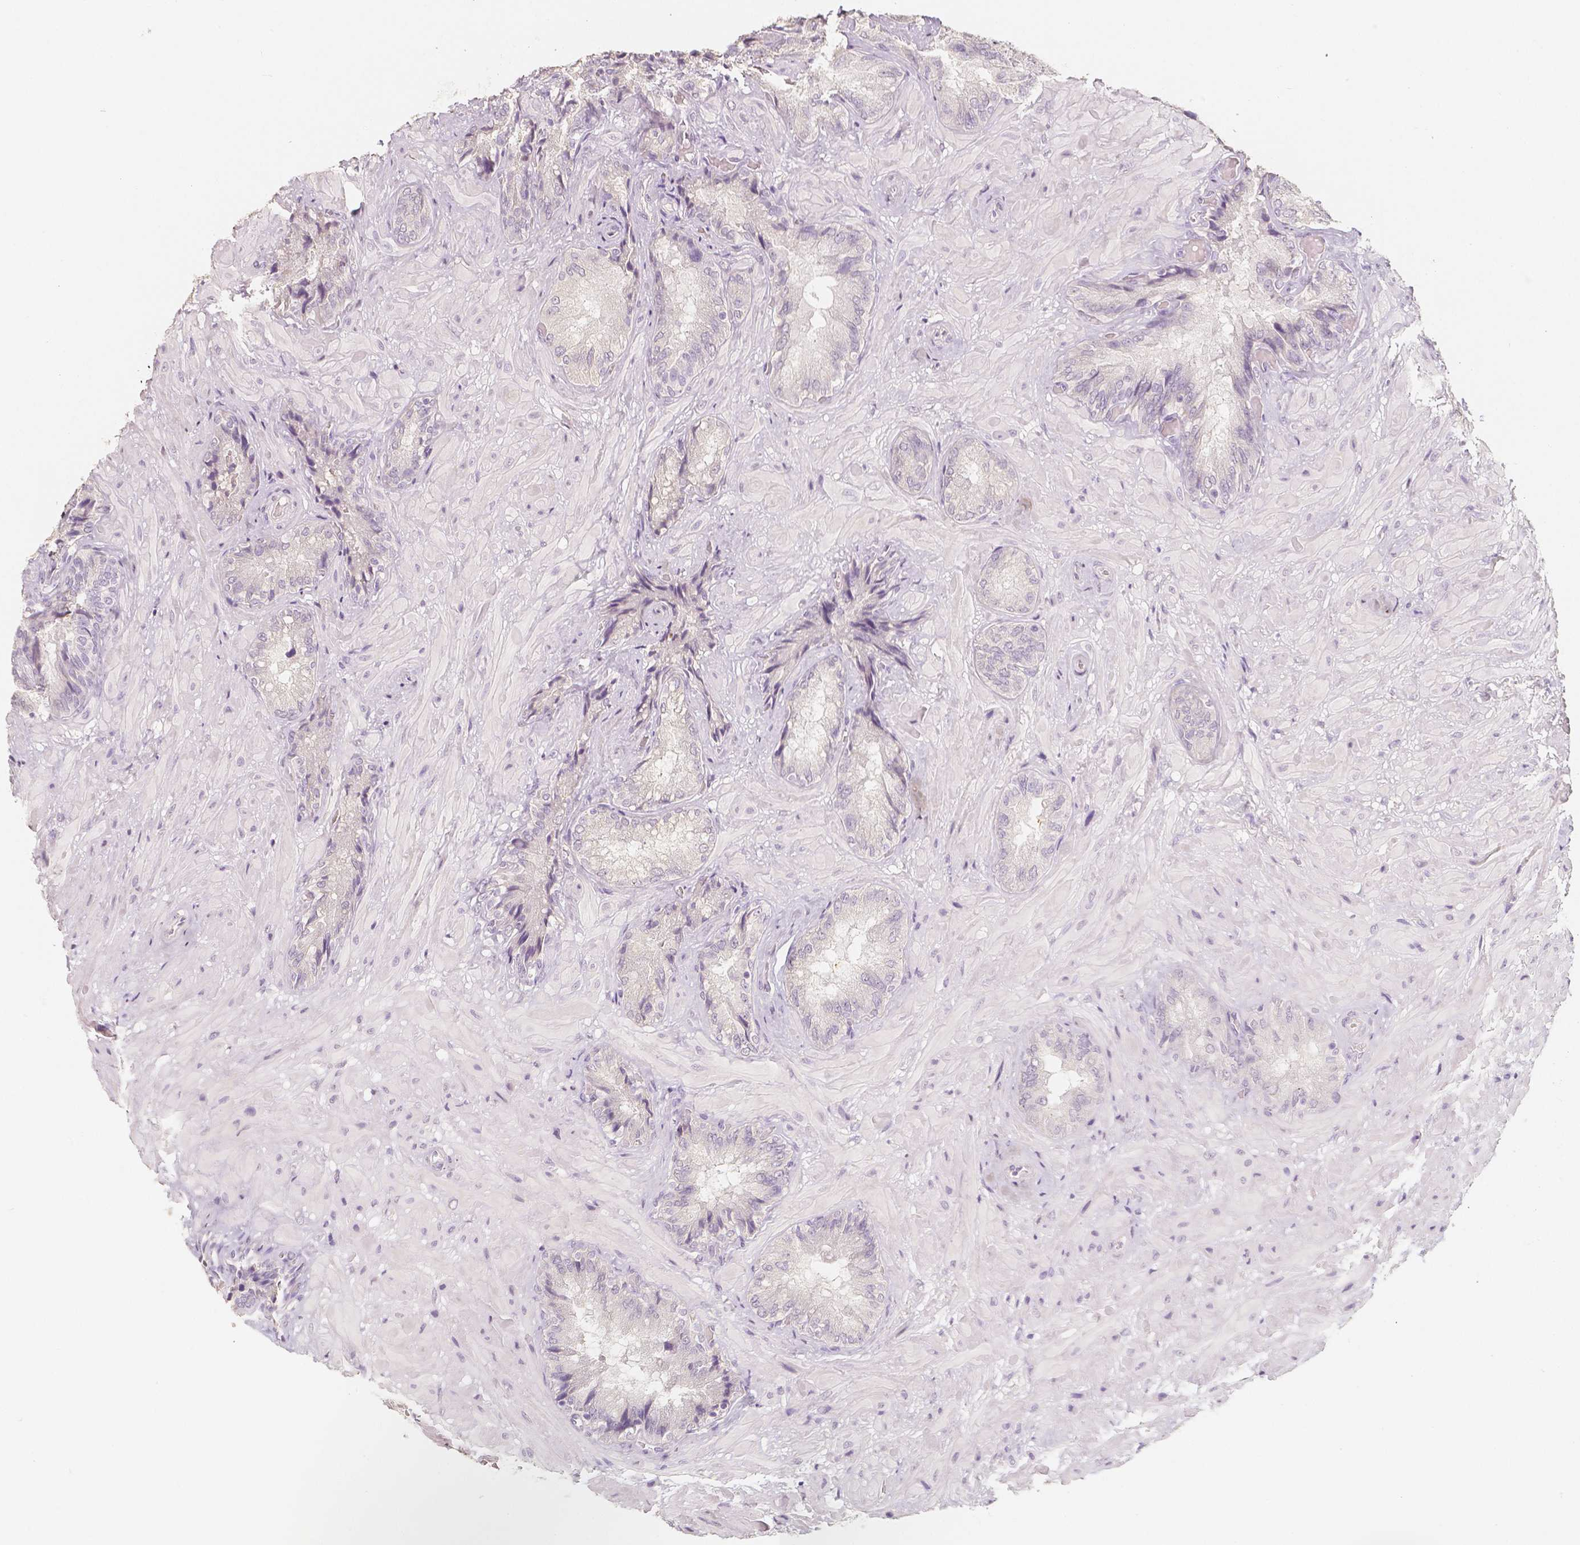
{"staining": {"intensity": "negative", "quantity": "none", "location": "none"}, "tissue": "seminal vesicle", "cell_type": "Glandular cells", "image_type": "normal", "snomed": [{"axis": "morphology", "description": "Normal tissue, NOS"}, {"axis": "topography", "description": "Seminal veicle"}], "caption": "An image of human seminal vesicle is negative for staining in glandular cells. The staining is performed using DAB (3,3'-diaminobenzidine) brown chromogen with nuclei counter-stained in using hematoxylin.", "gene": "NECAB2", "patient": {"sex": "male", "age": 57}}